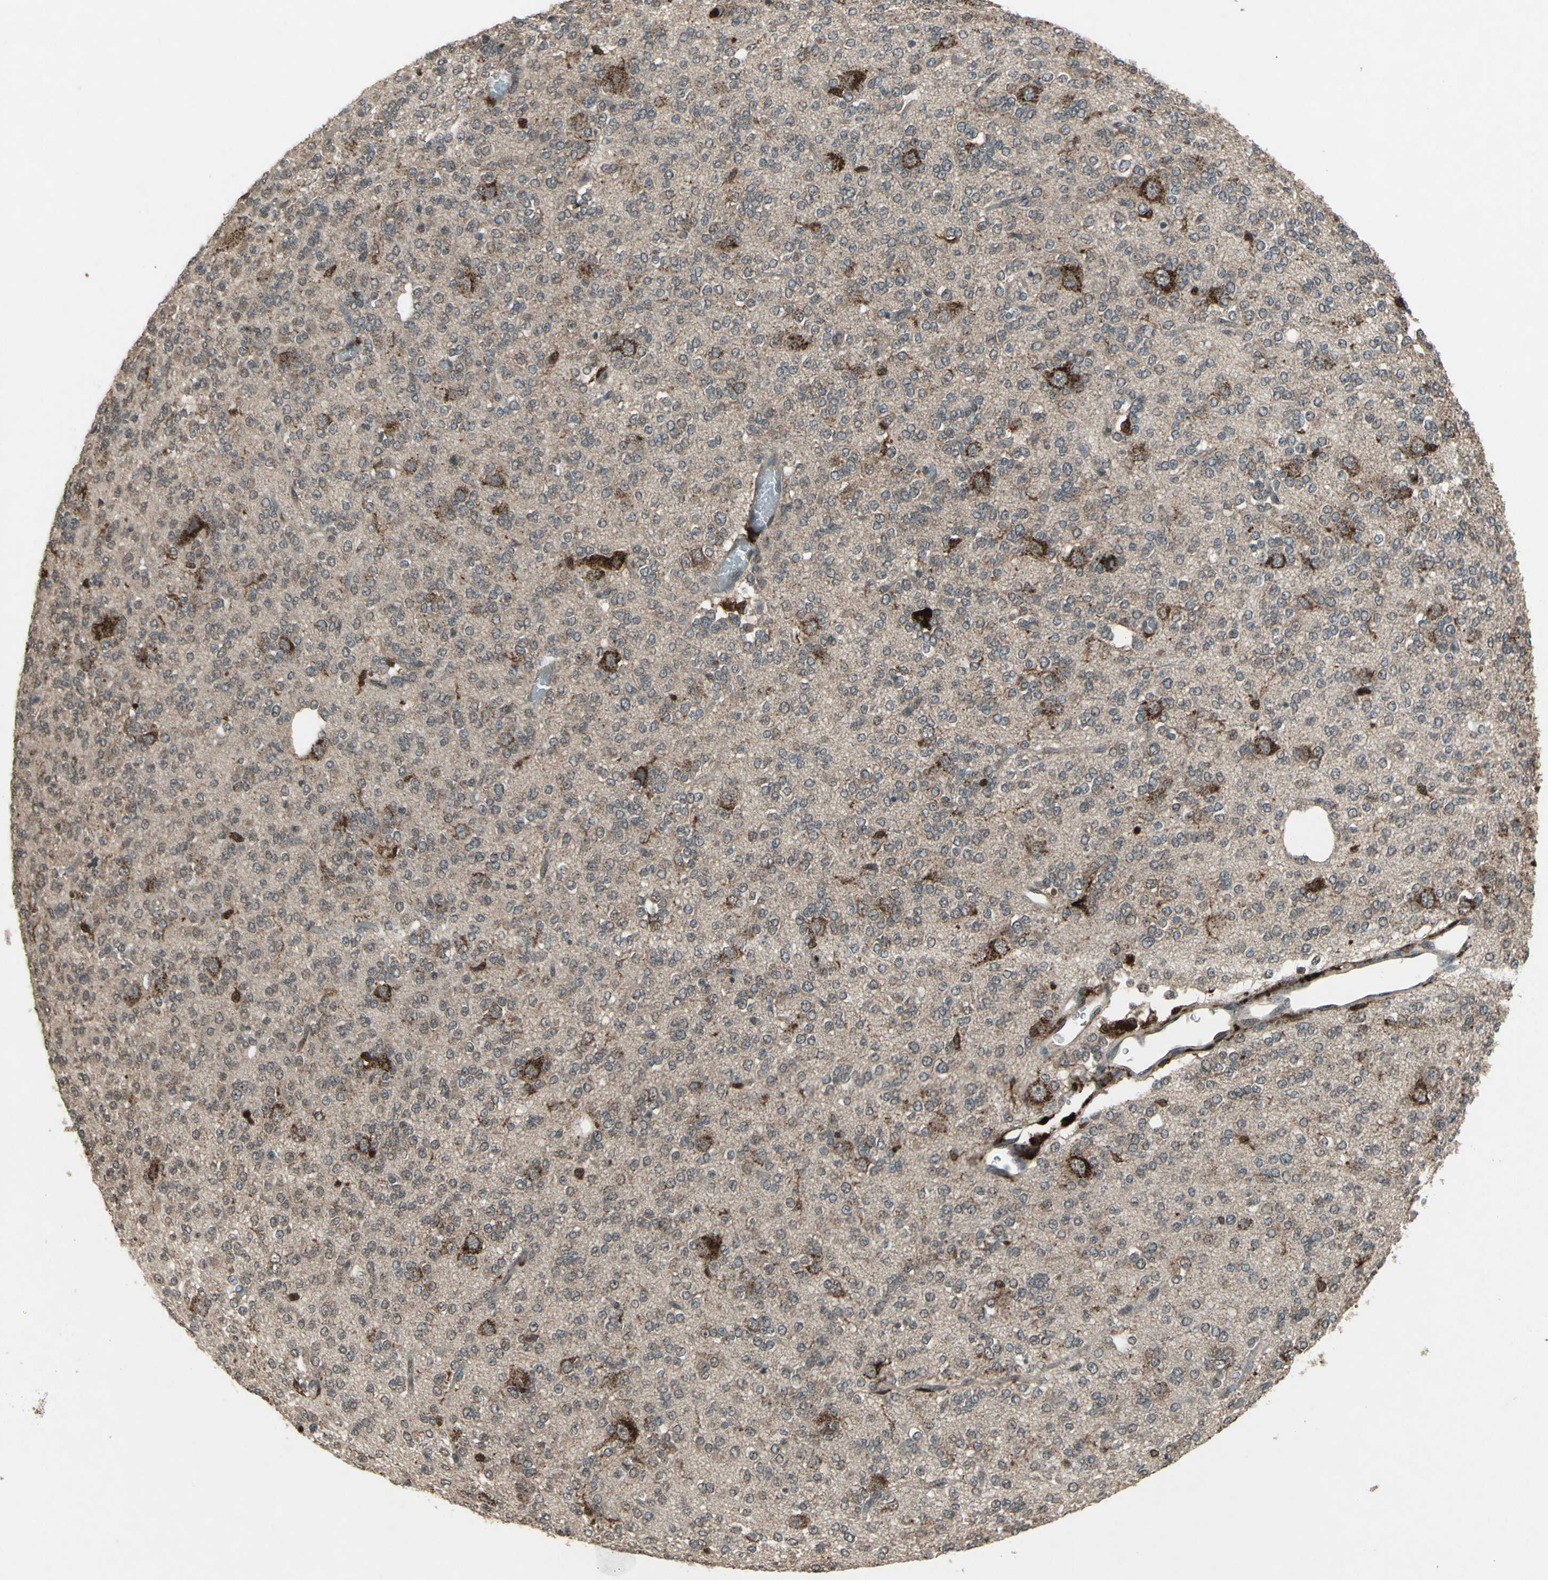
{"staining": {"intensity": "negative", "quantity": "none", "location": "none"}, "tissue": "glioma", "cell_type": "Tumor cells", "image_type": "cancer", "snomed": [{"axis": "morphology", "description": "Glioma, malignant, Low grade"}, {"axis": "topography", "description": "Brain"}], "caption": "Malignant glioma (low-grade) stained for a protein using IHC demonstrates no positivity tumor cells.", "gene": "PYCARD", "patient": {"sex": "male", "age": 38}}